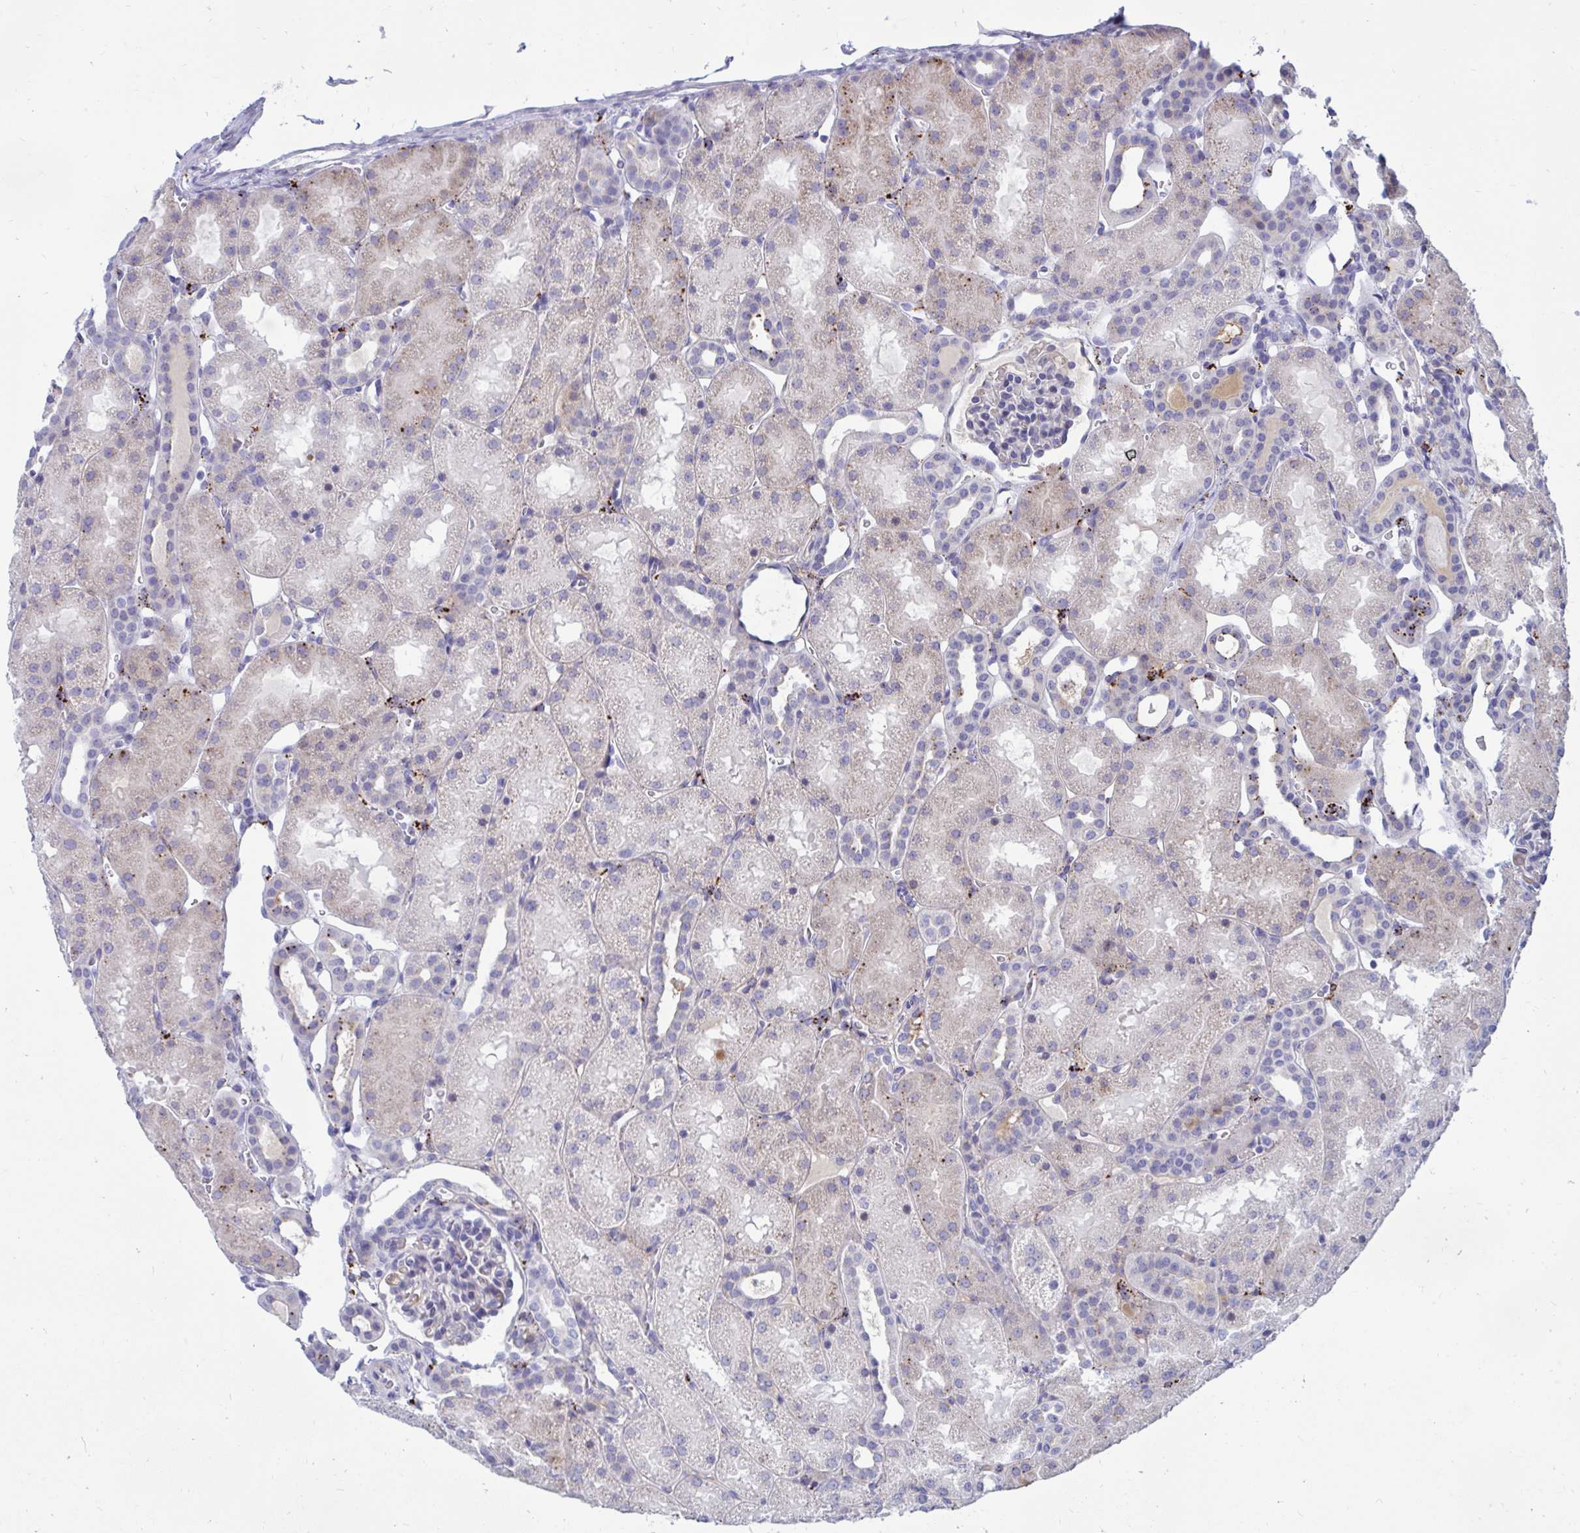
{"staining": {"intensity": "negative", "quantity": "none", "location": "none"}, "tissue": "kidney", "cell_type": "Cells in glomeruli", "image_type": "normal", "snomed": [{"axis": "morphology", "description": "Normal tissue, NOS"}, {"axis": "topography", "description": "Kidney"}], "caption": "The image displays no significant staining in cells in glomeruli of kidney. Nuclei are stained in blue.", "gene": "FAM219B", "patient": {"sex": "male", "age": 2}}